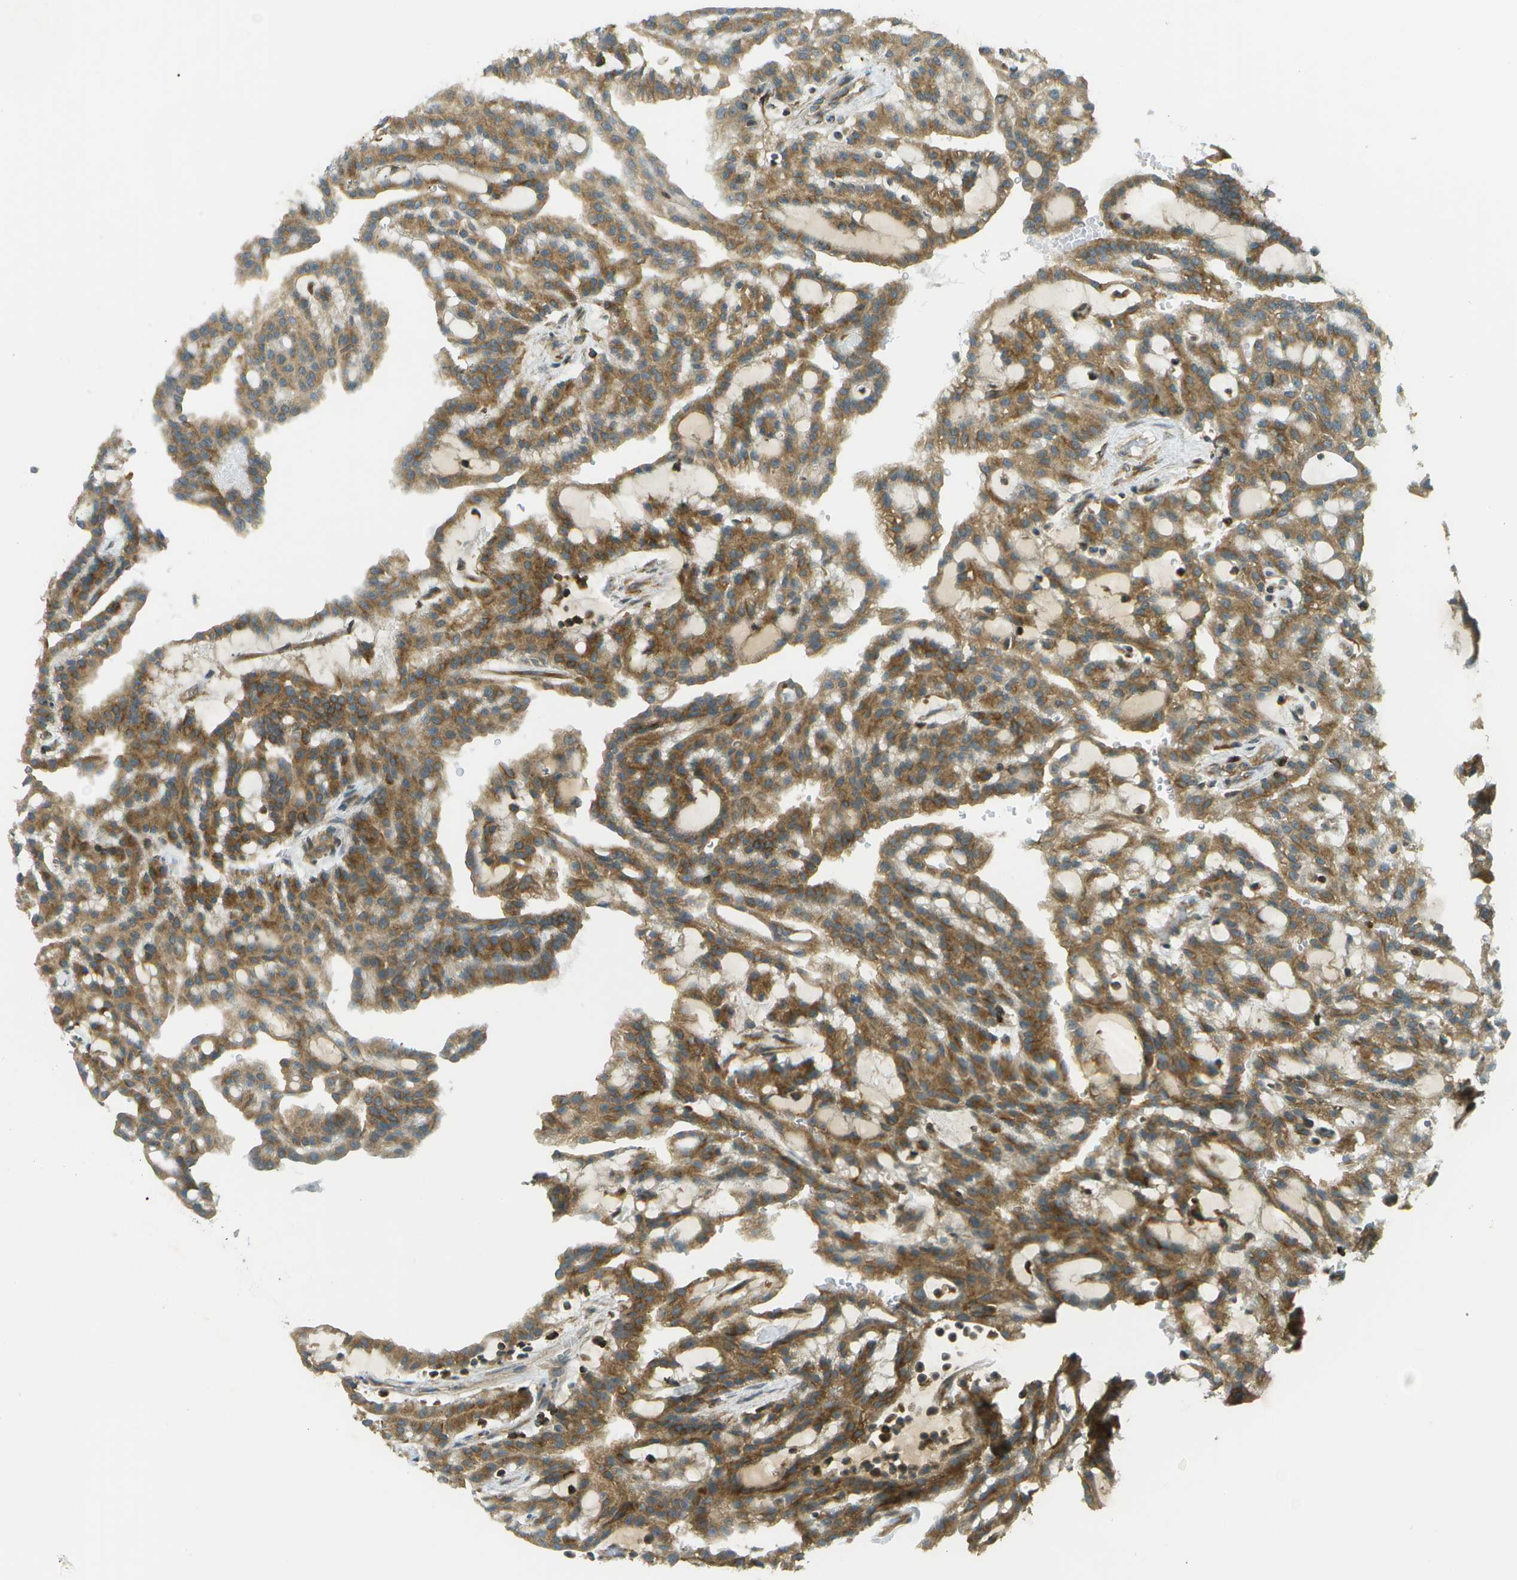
{"staining": {"intensity": "moderate", "quantity": ">75%", "location": "cytoplasmic/membranous"}, "tissue": "renal cancer", "cell_type": "Tumor cells", "image_type": "cancer", "snomed": [{"axis": "morphology", "description": "Adenocarcinoma, NOS"}, {"axis": "topography", "description": "Kidney"}], "caption": "Brown immunohistochemical staining in adenocarcinoma (renal) displays moderate cytoplasmic/membranous expression in about >75% of tumor cells.", "gene": "TMTC1", "patient": {"sex": "male", "age": 63}}